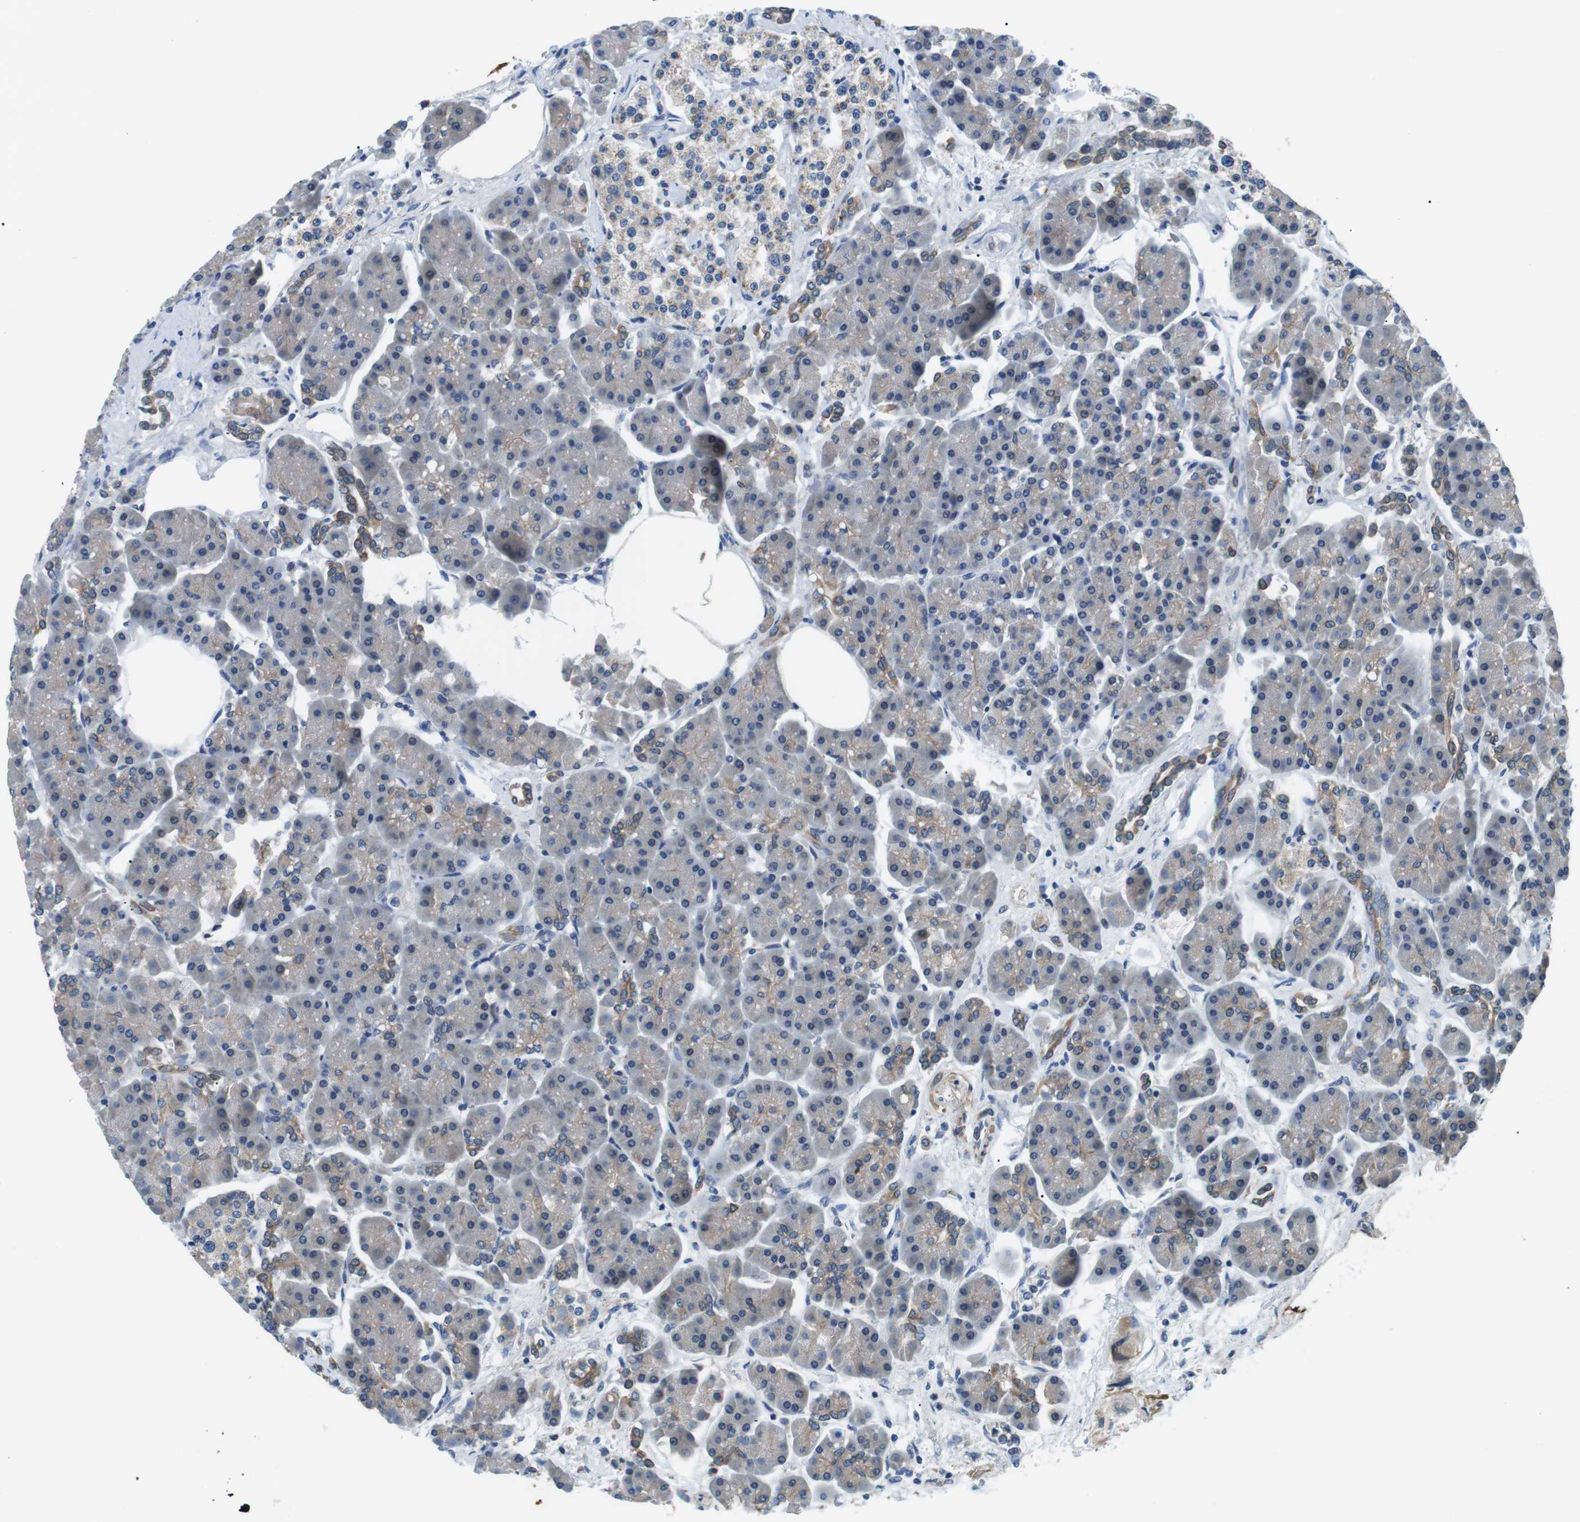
{"staining": {"intensity": "weak", "quantity": "25%-75%", "location": "cytoplasmic/membranous"}, "tissue": "pancreas", "cell_type": "Exocrine glandular cells", "image_type": "normal", "snomed": [{"axis": "morphology", "description": "Normal tissue, NOS"}, {"axis": "topography", "description": "Pancreas"}], "caption": "Approximately 25%-75% of exocrine glandular cells in normal human pancreas exhibit weak cytoplasmic/membranous protein positivity as visualized by brown immunohistochemical staining.", "gene": "WSCD1", "patient": {"sex": "female", "age": 70}}